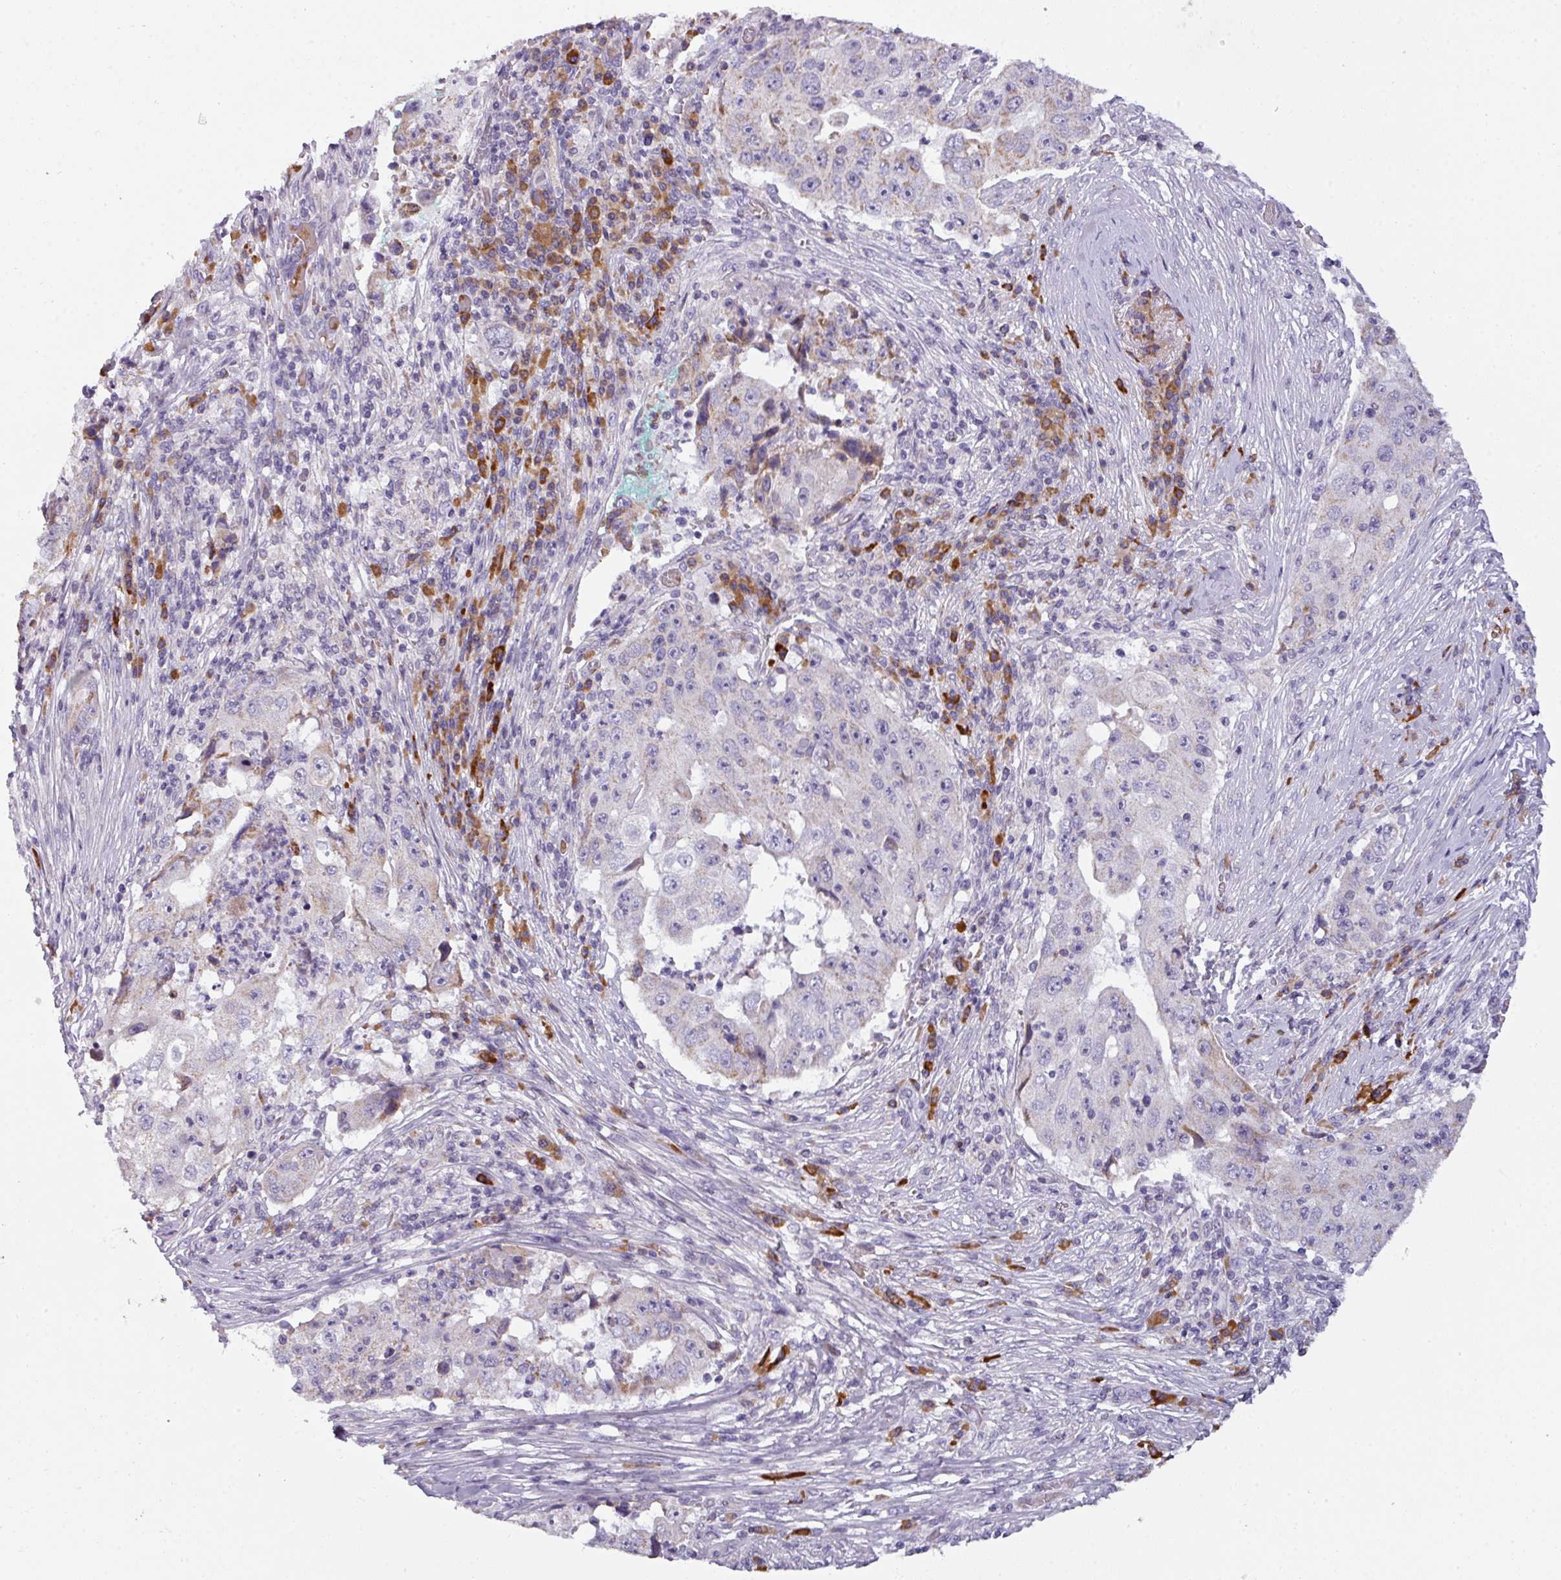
{"staining": {"intensity": "weak", "quantity": "<25%", "location": "cytoplasmic/membranous"}, "tissue": "lung cancer", "cell_type": "Tumor cells", "image_type": "cancer", "snomed": [{"axis": "morphology", "description": "Squamous cell carcinoma, NOS"}, {"axis": "topography", "description": "Lung"}], "caption": "Lung squamous cell carcinoma stained for a protein using immunohistochemistry exhibits no staining tumor cells.", "gene": "C2orf68", "patient": {"sex": "male", "age": 64}}